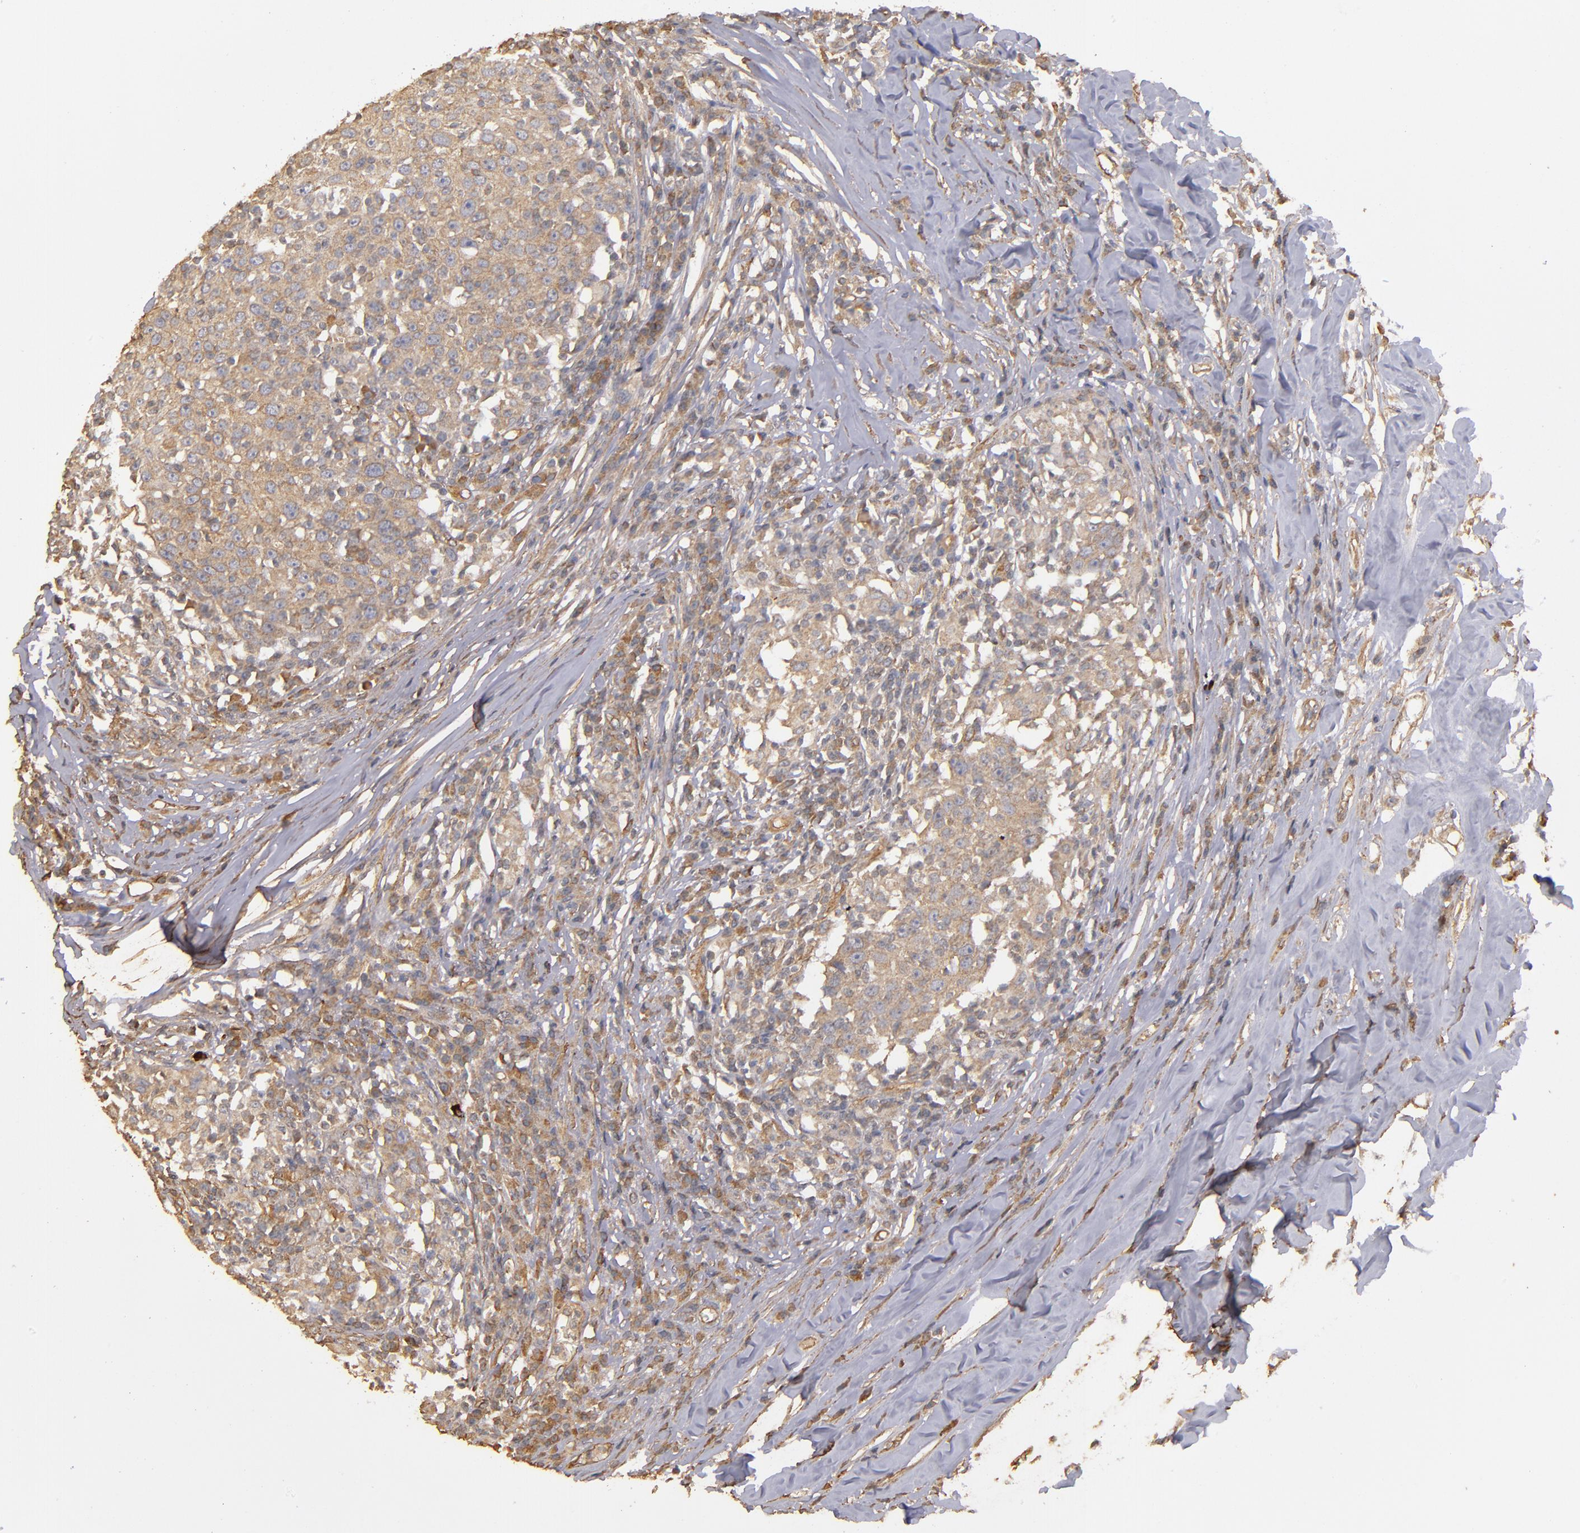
{"staining": {"intensity": "weak", "quantity": ">75%", "location": "cytoplasmic/membranous"}, "tissue": "head and neck cancer", "cell_type": "Tumor cells", "image_type": "cancer", "snomed": [{"axis": "morphology", "description": "Adenocarcinoma, NOS"}, {"axis": "topography", "description": "Salivary gland"}, {"axis": "topography", "description": "Head-Neck"}], "caption": "The micrograph exhibits immunohistochemical staining of head and neck cancer. There is weak cytoplasmic/membranous staining is identified in about >75% of tumor cells. The staining was performed using DAB (3,3'-diaminobenzidine) to visualize the protein expression in brown, while the nuclei were stained in blue with hematoxylin (Magnification: 20x).", "gene": "DMD", "patient": {"sex": "female", "age": 65}}